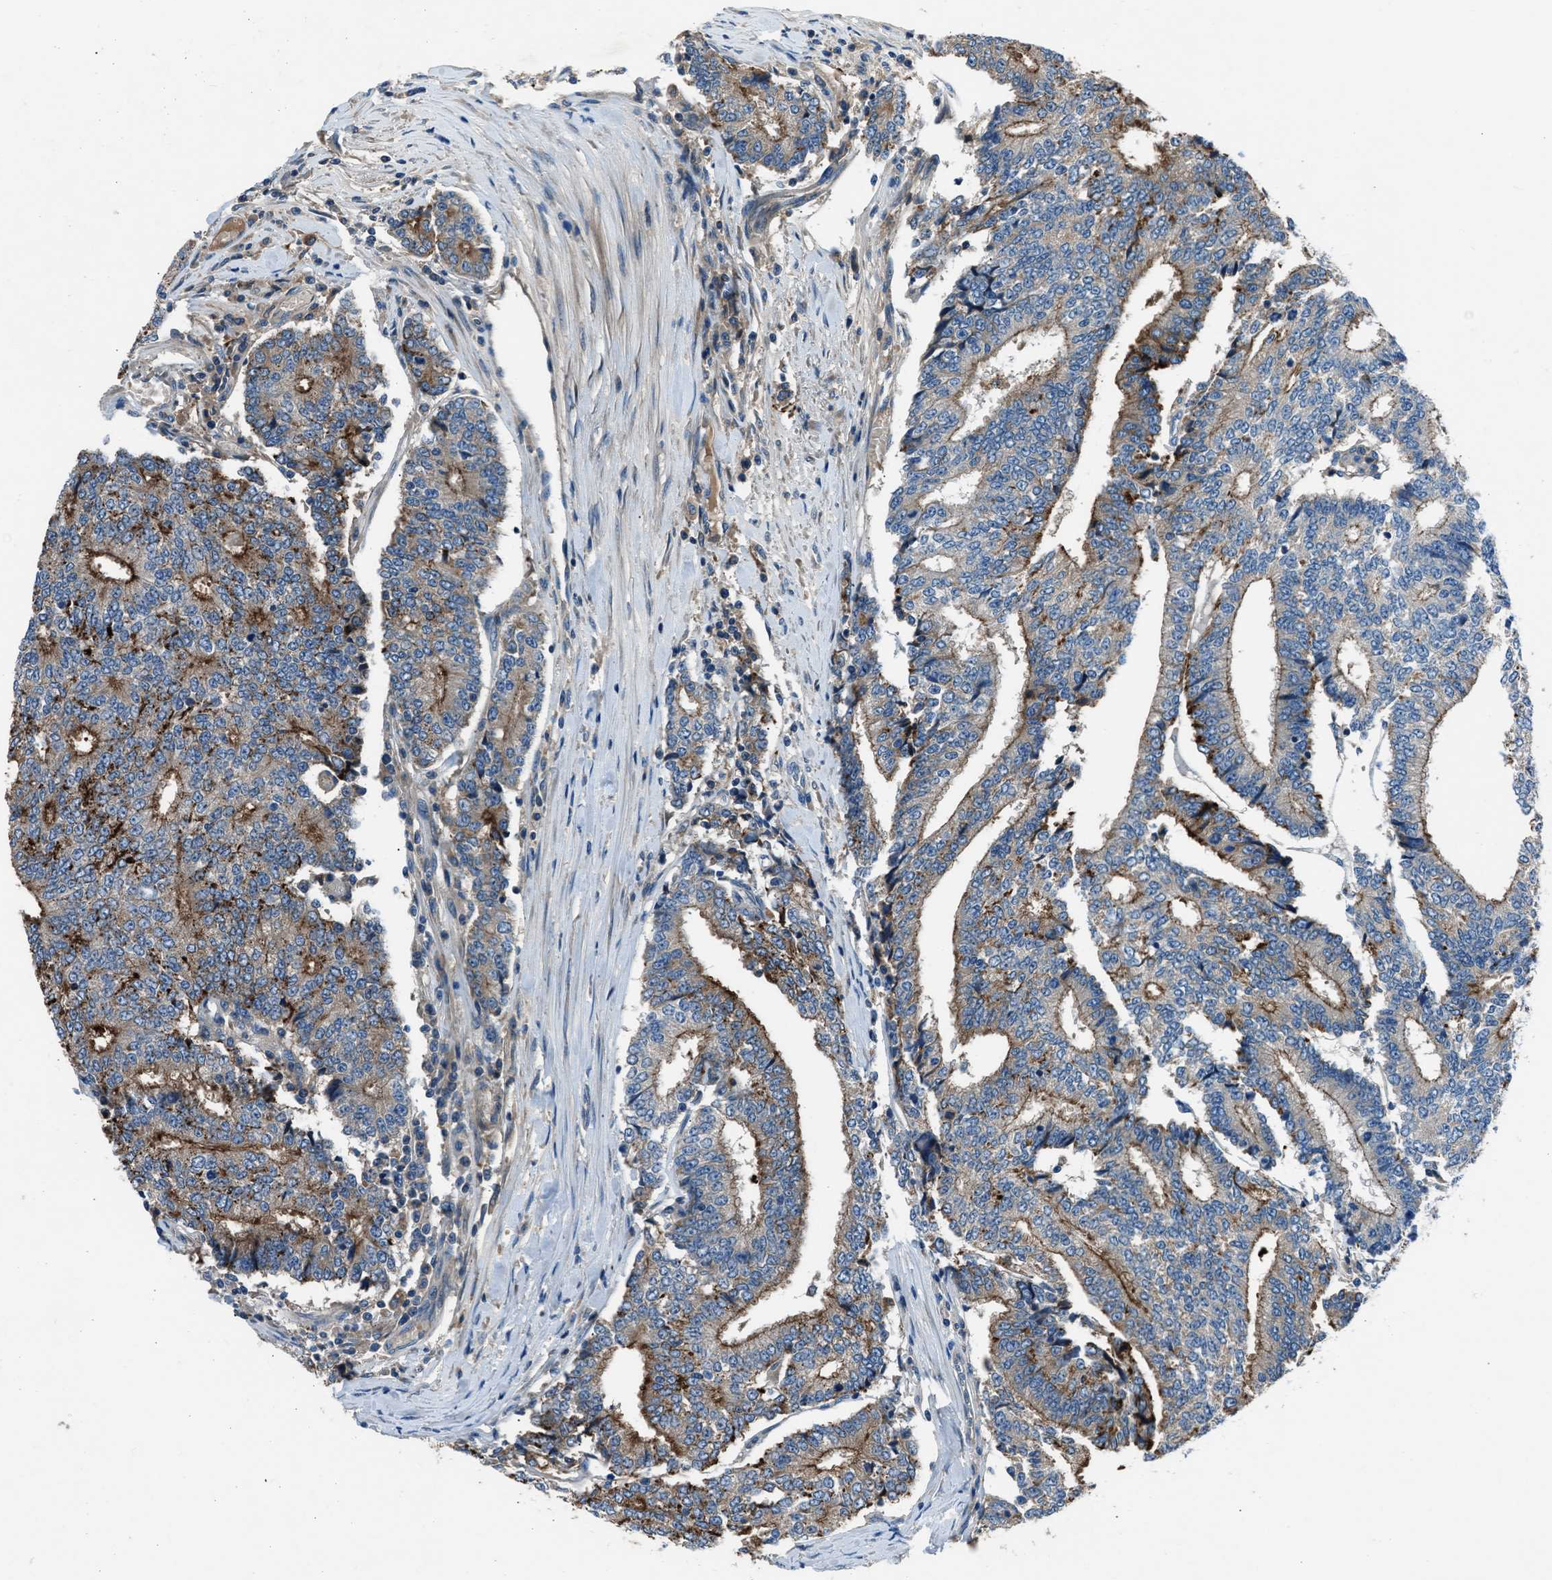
{"staining": {"intensity": "moderate", "quantity": ">75%", "location": "cytoplasmic/membranous"}, "tissue": "prostate cancer", "cell_type": "Tumor cells", "image_type": "cancer", "snomed": [{"axis": "morphology", "description": "Normal tissue, NOS"}, {"axis": "morphology", "description": "Adenocarcinoma, High grade"}, {"axis": "topography", "description": "Prostate"}, {"axis": "topography", "description": "Seminal veicle"}], "caption": "Protein expression analysis of adenocarcinoma (high-grade) (prostate) exhibits moderate cytoplasmic/membranous expression in about >75% of tumor cells.", "gene": "SLC38A6", "patient": {"sex": "male", "age": 55}}